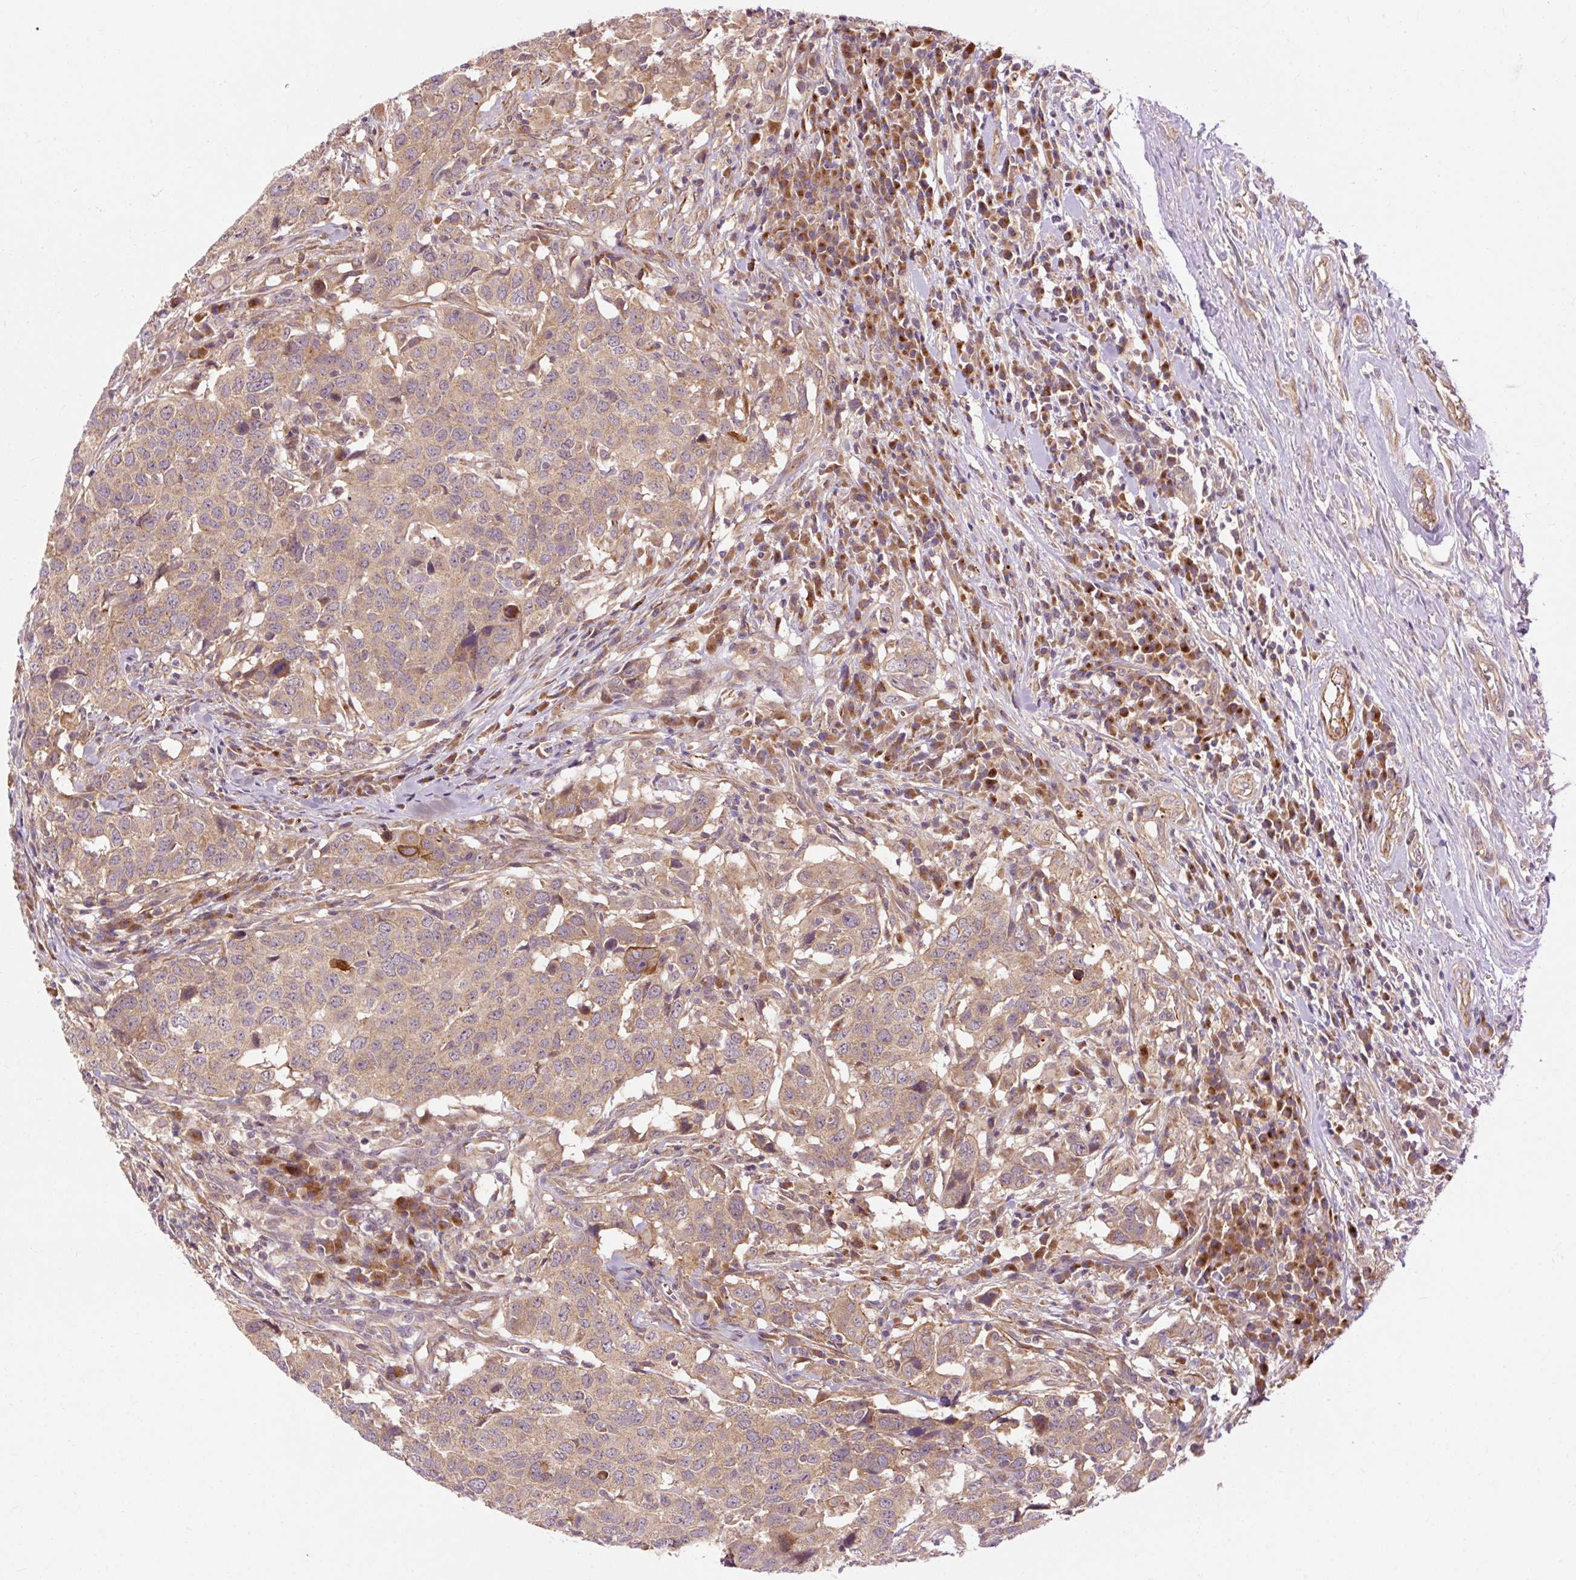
{"staining": {"intensity": "weak", "quantity": ">75%", "location": "cytoplasmic/membranous"}, "tissue": "head and neck cancer", "cell_type": "Tumor cells", "image_type": "cancer", "snomed": [{"axis": "morphology", "description": "Normal tissue, NOS"}, {"axis": "morphology", "description": "Squamous cell carcinoma, NOS"}, {"axis": "topography", "description": "Skeletal muscle"}, {"axis": "topography", "description": "Vascular tissue"}, {"axis": "topography", "description": "Peripheral nerve tissue"}, {"axis": "topography", "description": "Head-Neck"}], "caption": "Protein expression analysis of squamous cell carcinoma (head and neck) shows weak cytoplasmic/membranous expression in approximately >75% of tumor cells. (brown staining indicates protein expression, while blue staining denotes nuclei).", "gene": "RIPOR3", "patient": {"sex": "male", "age": 66}}